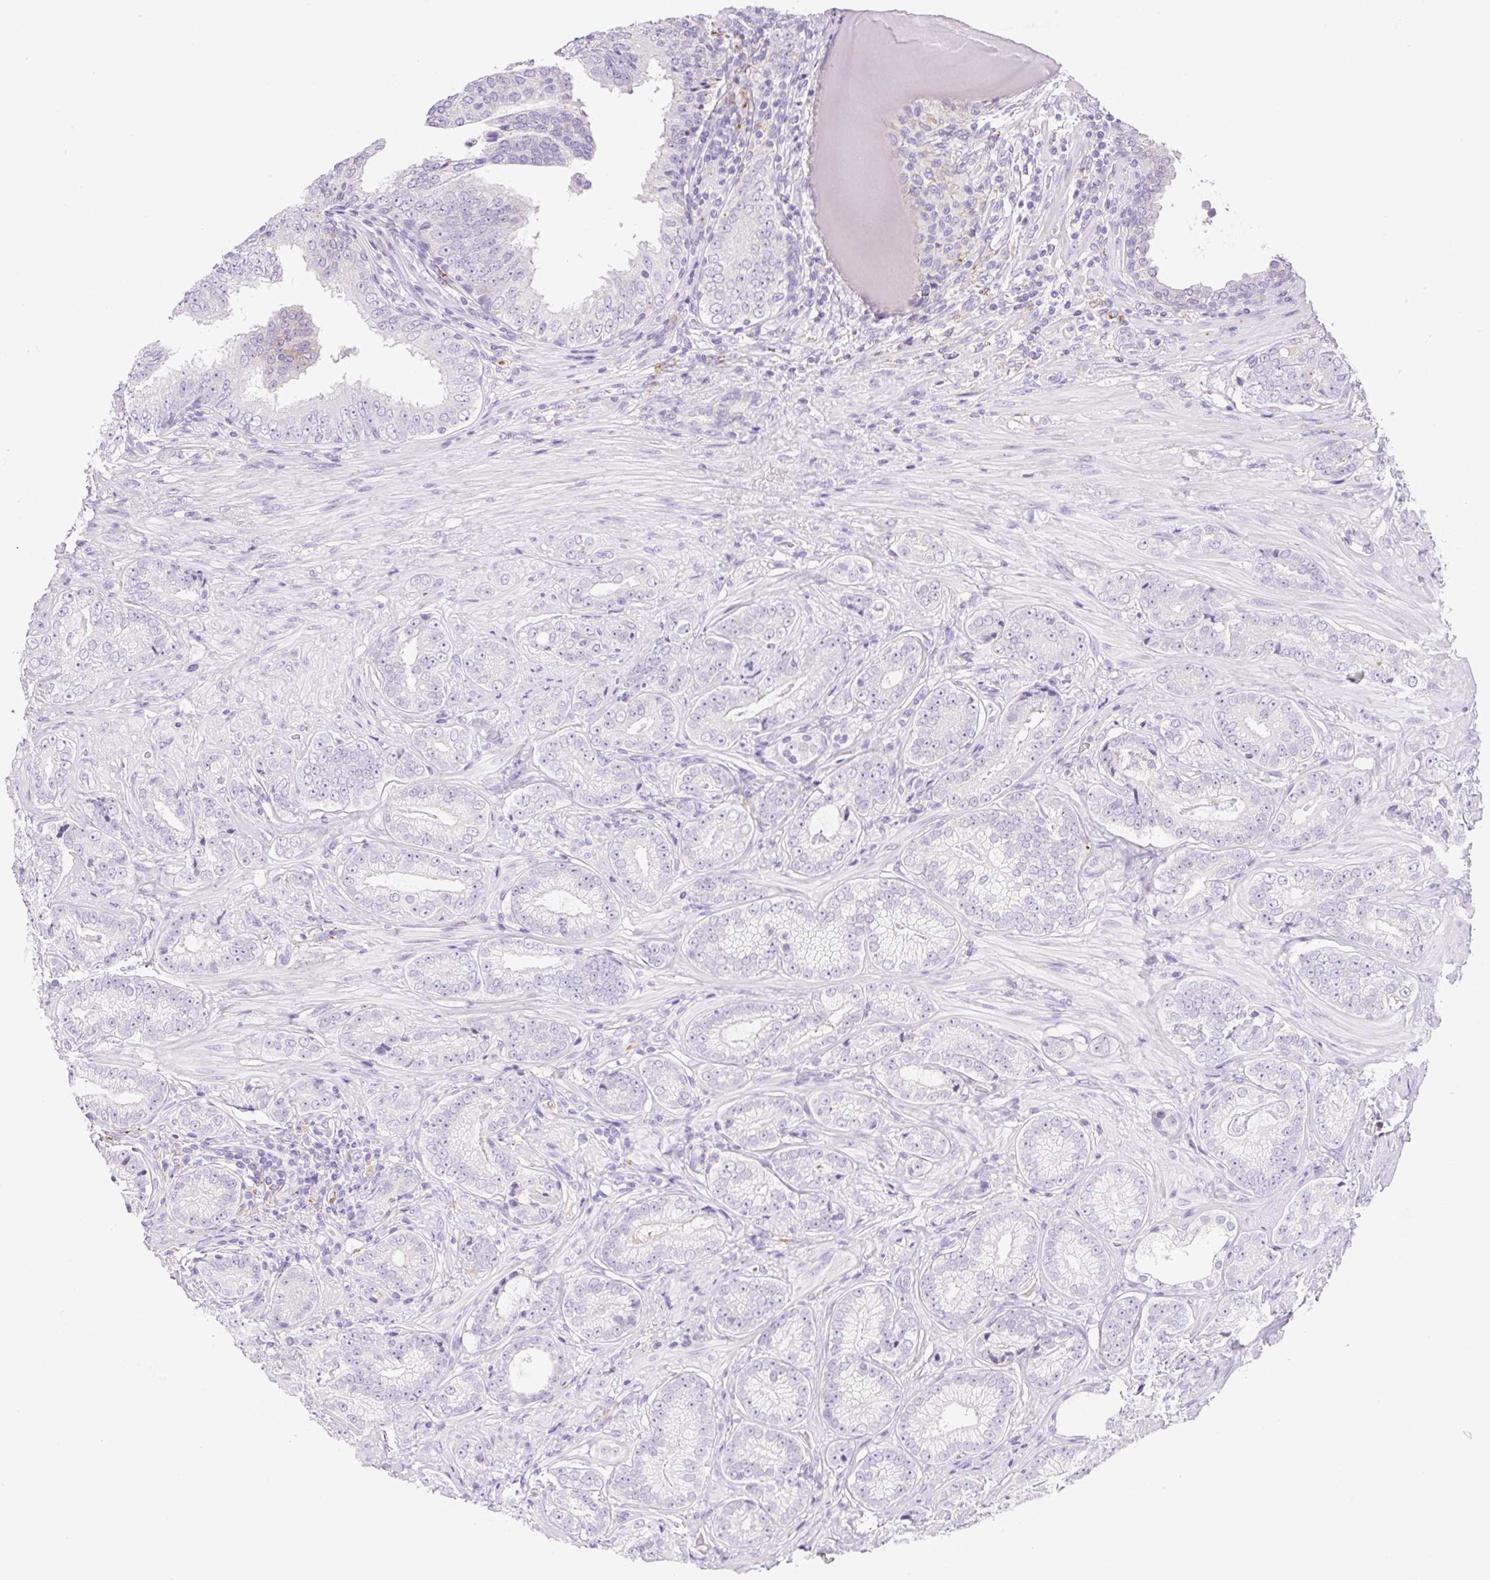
{"staining": {"intensity": "negative", "quantity": "none", "location": "none"}, "tissue": "prostate cancer", "cell_type": "Tumor cells", "image_type": "cancer", "snomed": [{"axis": "morphology", "description": "Adenocarcinoma, Low grade"}, {"axis": "topography", "description": "Prostate"}], "caption": "IHC photomicrograph of human prostate cancer (low-grade adenocarcinoma) stained for a protein (brown), which demonstrates no expression in tumor cells.", "gene": "TDRD15", "patient": {"sex": "male", "age": 61}}